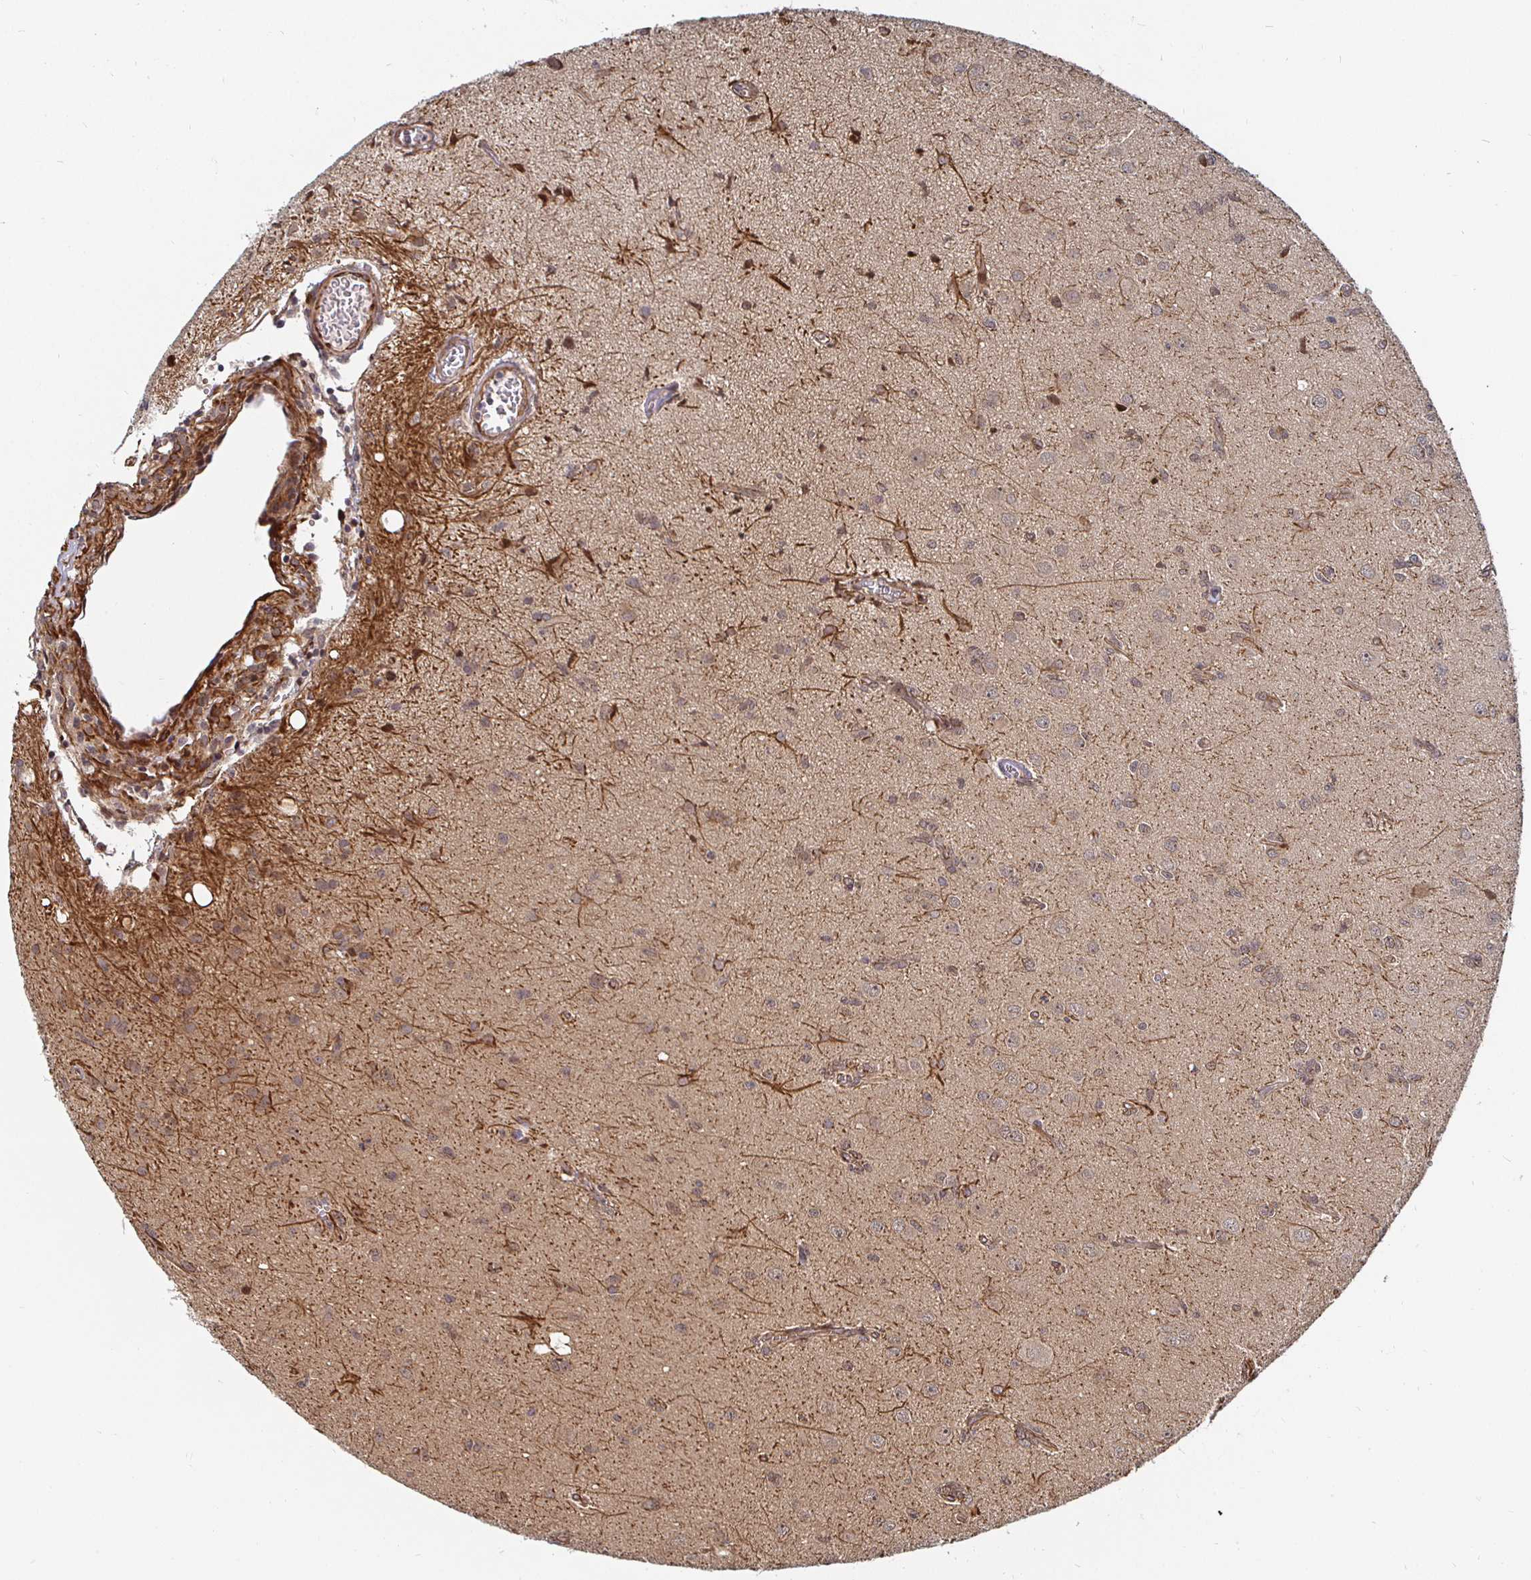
{"staining": {"intensity": "weak", "quantity": "25%-75%", "location": "cytoplasmic/membranous"}, "tissue": "glioma", "cell_type": "Tumor cells", "image_type": "cancer", "snomed": [{"axis": "morphology", "description": "Glioma, malignant, High grade"}, {"axis": "topography", "description": "Brain"}], "caption": "Glioma stained with a brown dye demonstrates weak cytoplasmic/membranous positive staining in approximately 25%-75% of tumor cells.", "gene": "TBKBP1", "patient": {"sex": "male", "age": 67}}